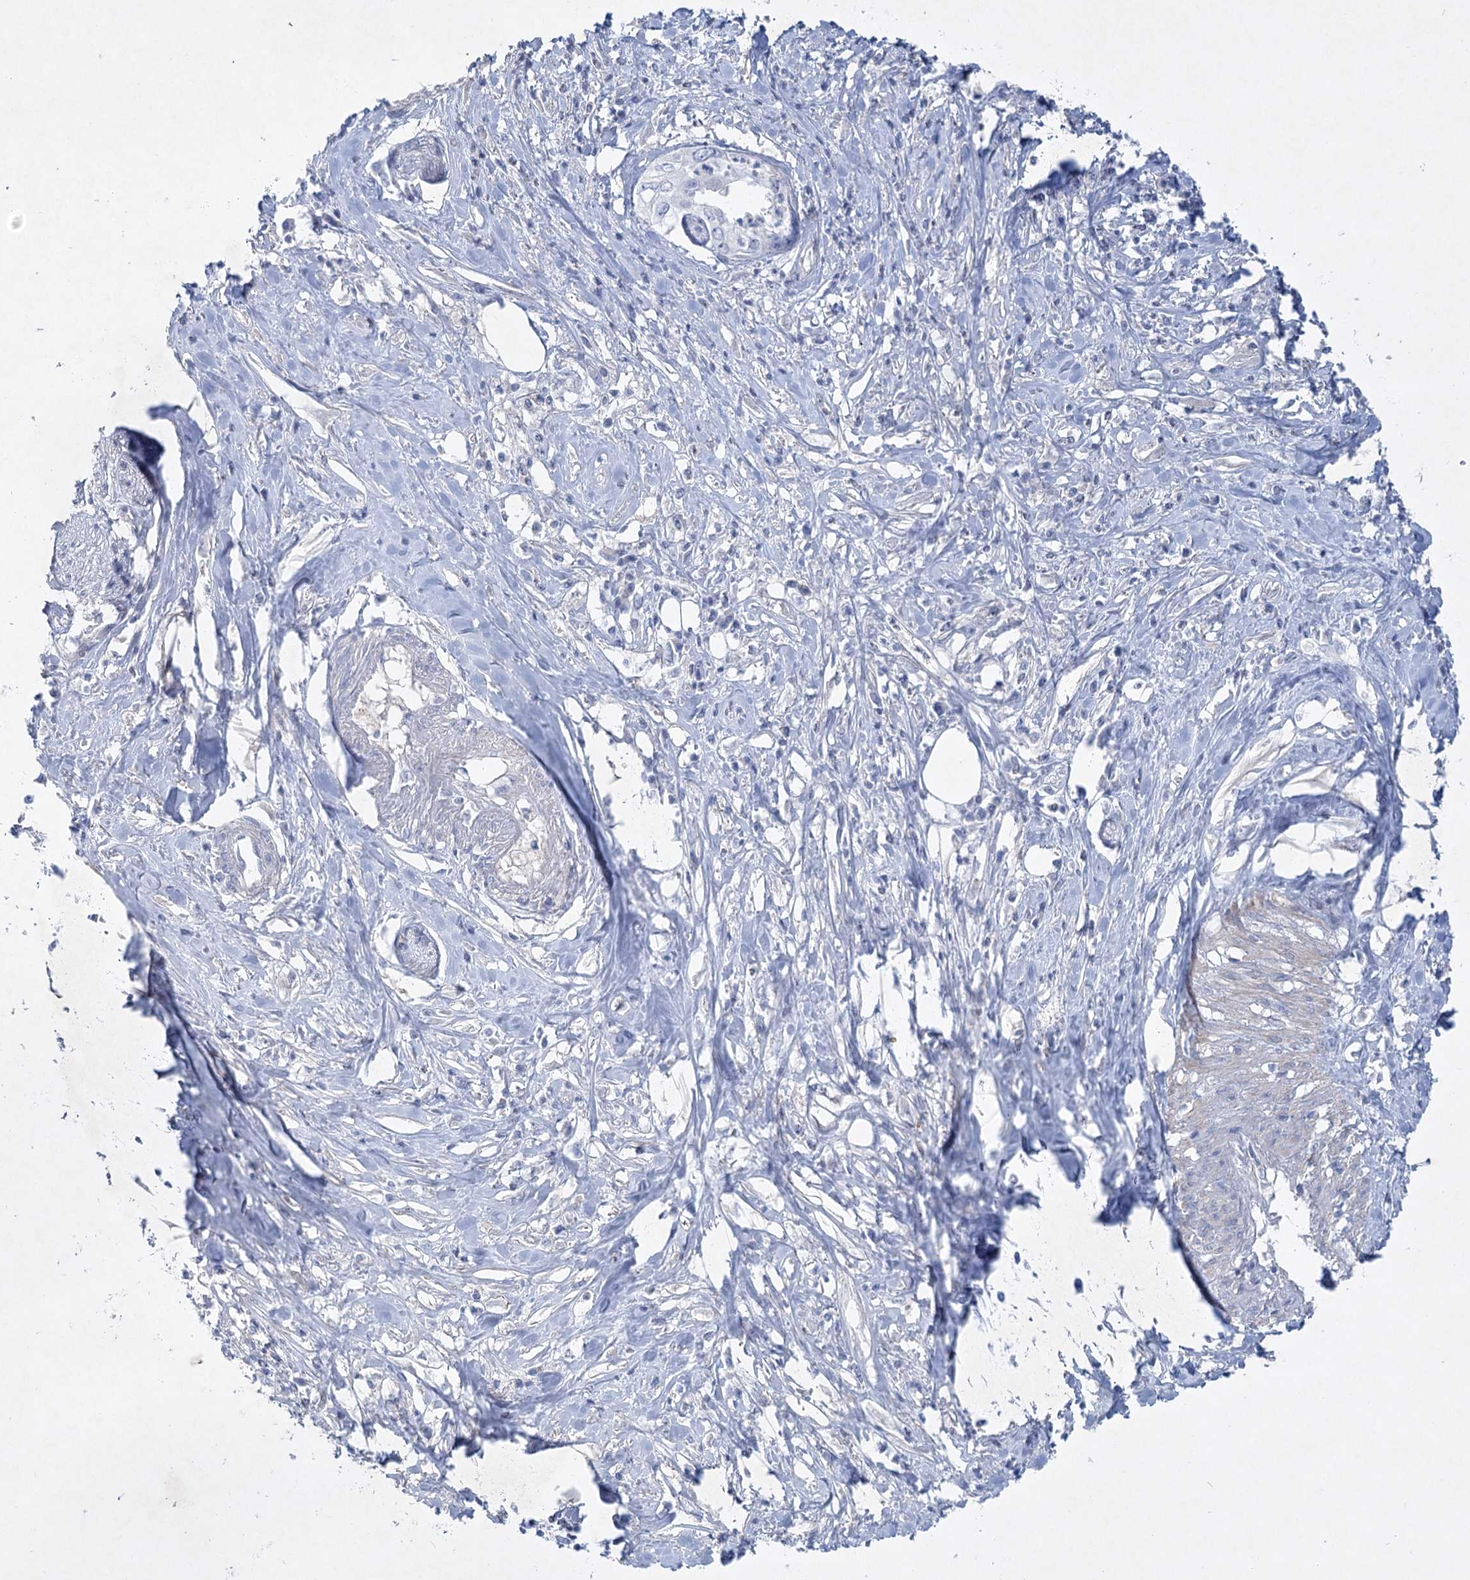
{"staining": {"intensity": "negative", "quantity": "none", "location": "none"}, "tissue": "cervical cancer", "cell_type": "Tumor cells", "image_type": "cancer", "snomed": [{"axis": "morphology", "description": "Squamous cell carcinoma, NOS"}, {"axis": "topography", "description": "Cervix"}], "caption": "Tumor cells show no significant protein staining in cervical cancer (squamous cell carcinoma).", "gene": "AAMDC", "patient": {"sex": "female", "age": 31}}